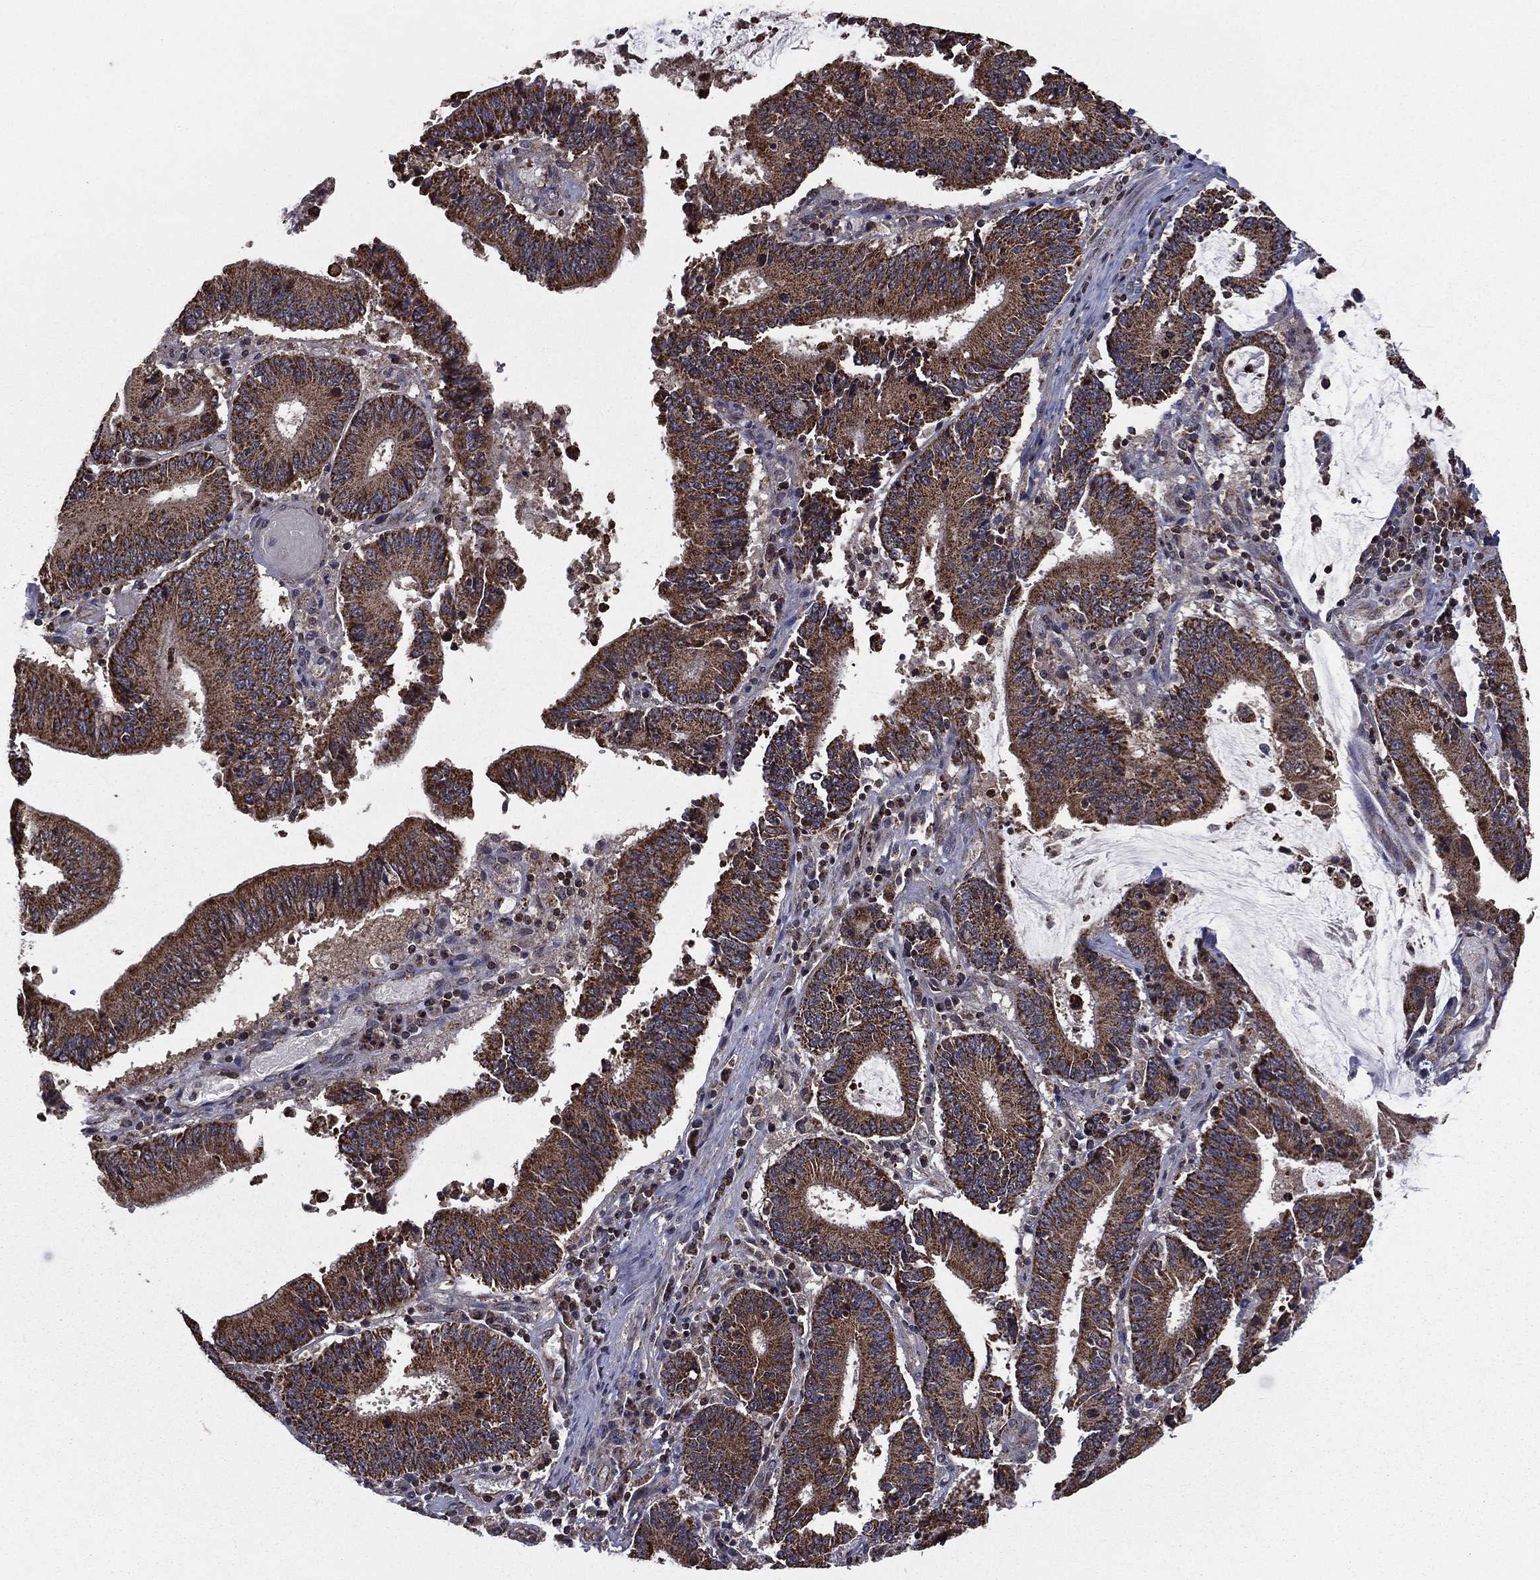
{"staining": {"intensity": "strong", "quantity": ">75%", "location": "cytoplasmic/membranous"}, "tissue": "stomach cancer", "cell_type": "Tumor cells", "image_type": "cancer", "snomed": [{"axis": "morphology", "description": "Adenocarcinoma, NOS"}, {"axis": "topography", "description": "Stomach, upper"}], "caption": "Immunohistochemical staining of stomach cancer displays strong cytoplasmic/membranous protein expression in approximately >75% of tumor cells.", "gene": "RIGI", "patient": {"sex": "male", "age": 68}}